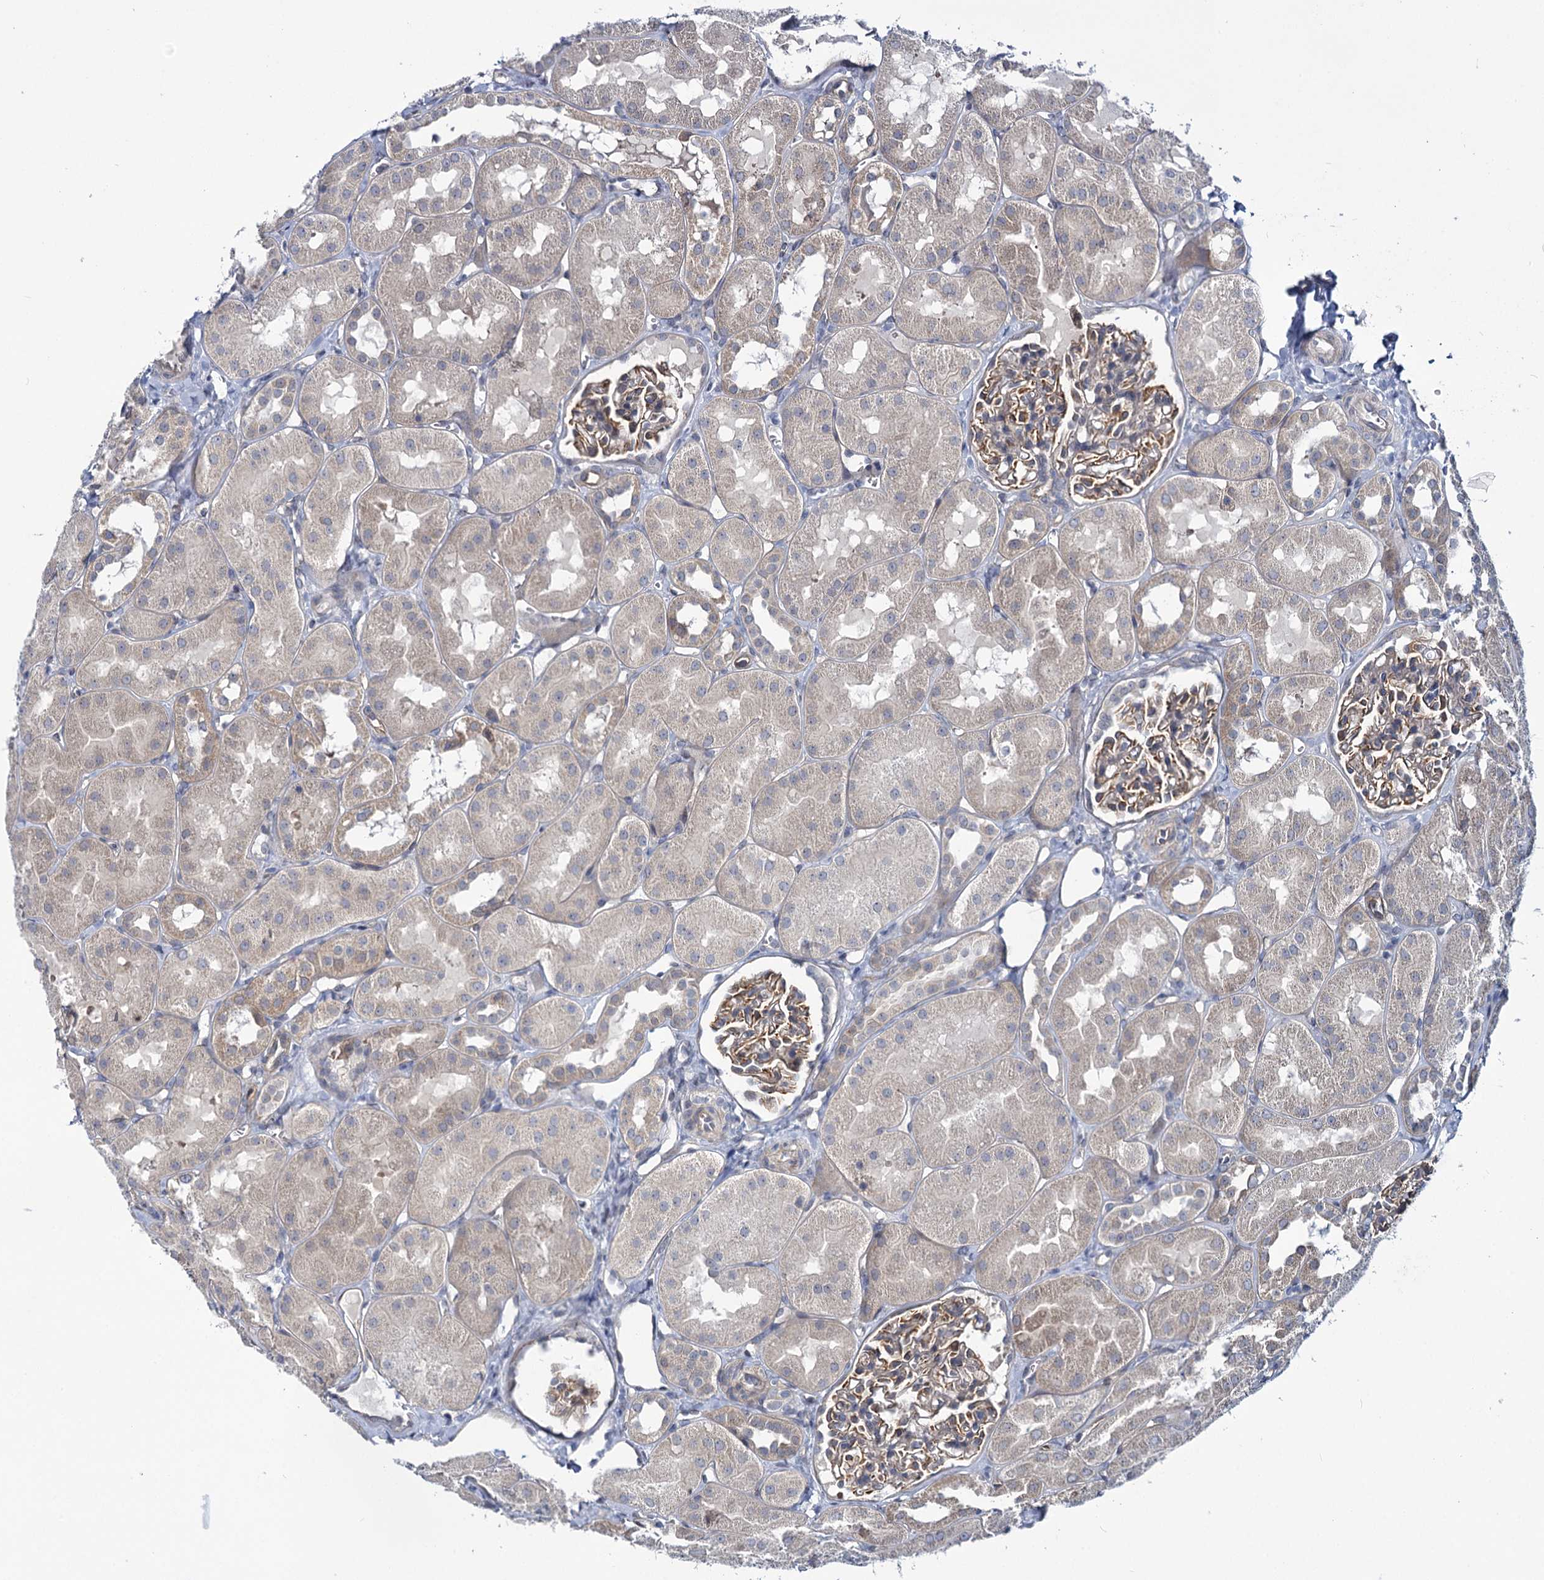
{"staining": {"intensity": "moderate", "quantity": "25%-75%", "location": "cytoplasmic/membranous"}, "tissue": "kidney", "cell_type": "Cells in glomeruli", "image_type": "normal", "snomed": [{"axis": "morphology", "description": "Normal tissue, NOS"}, {"axis": "topography", "description": "Kidney"}, {"axis": "topography", "description": "Urinary bladder"}], "caption": "Kidney stained with IHC exhibits moderate cytoplasmic/membranous positivity in about 25%-75% of cells in glomeruli. Ihc stains the protein in brown and the nuclei are stained blue.", "gene": "MBLAC2", "patient": {"sex": "male", "age": 16}}